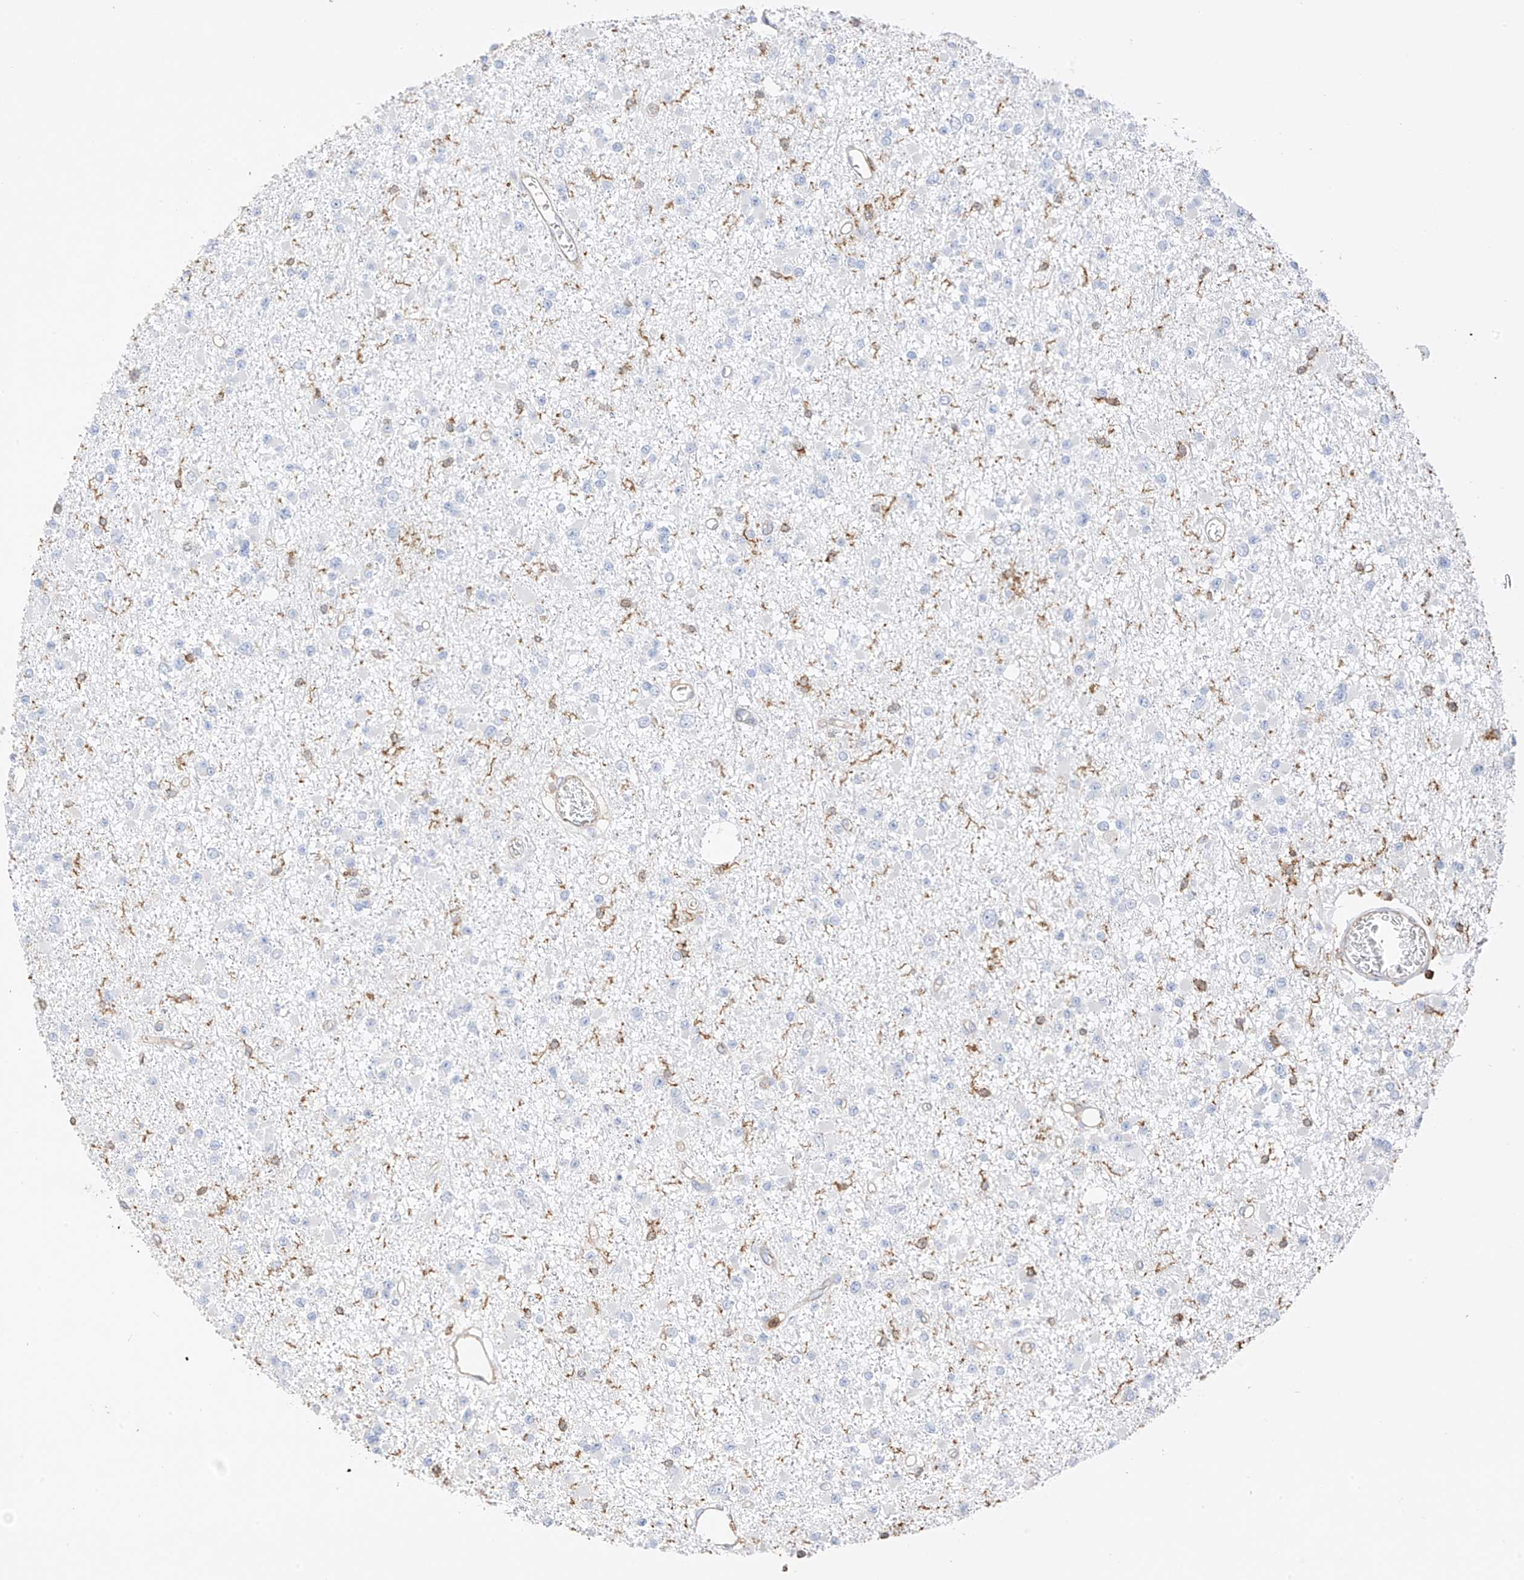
{"staining": {"intensity": "negative", "quantity": "none", "location": "none"}, "tissue": "glioma", "cell_type": "Tumor cells", "image_type": "cancer", "snomed": [{"axis": "morphology", "description": "Glioma, malignant, Low grade"}, {"axis": "topography", "description": "Brain"}], "caption": "Glioma was stained to show a protein in brown. There is no significant positivity in tumor cells.", "gene": "ARHGAP25", "patient": {"sex": "female", "age": 22}}